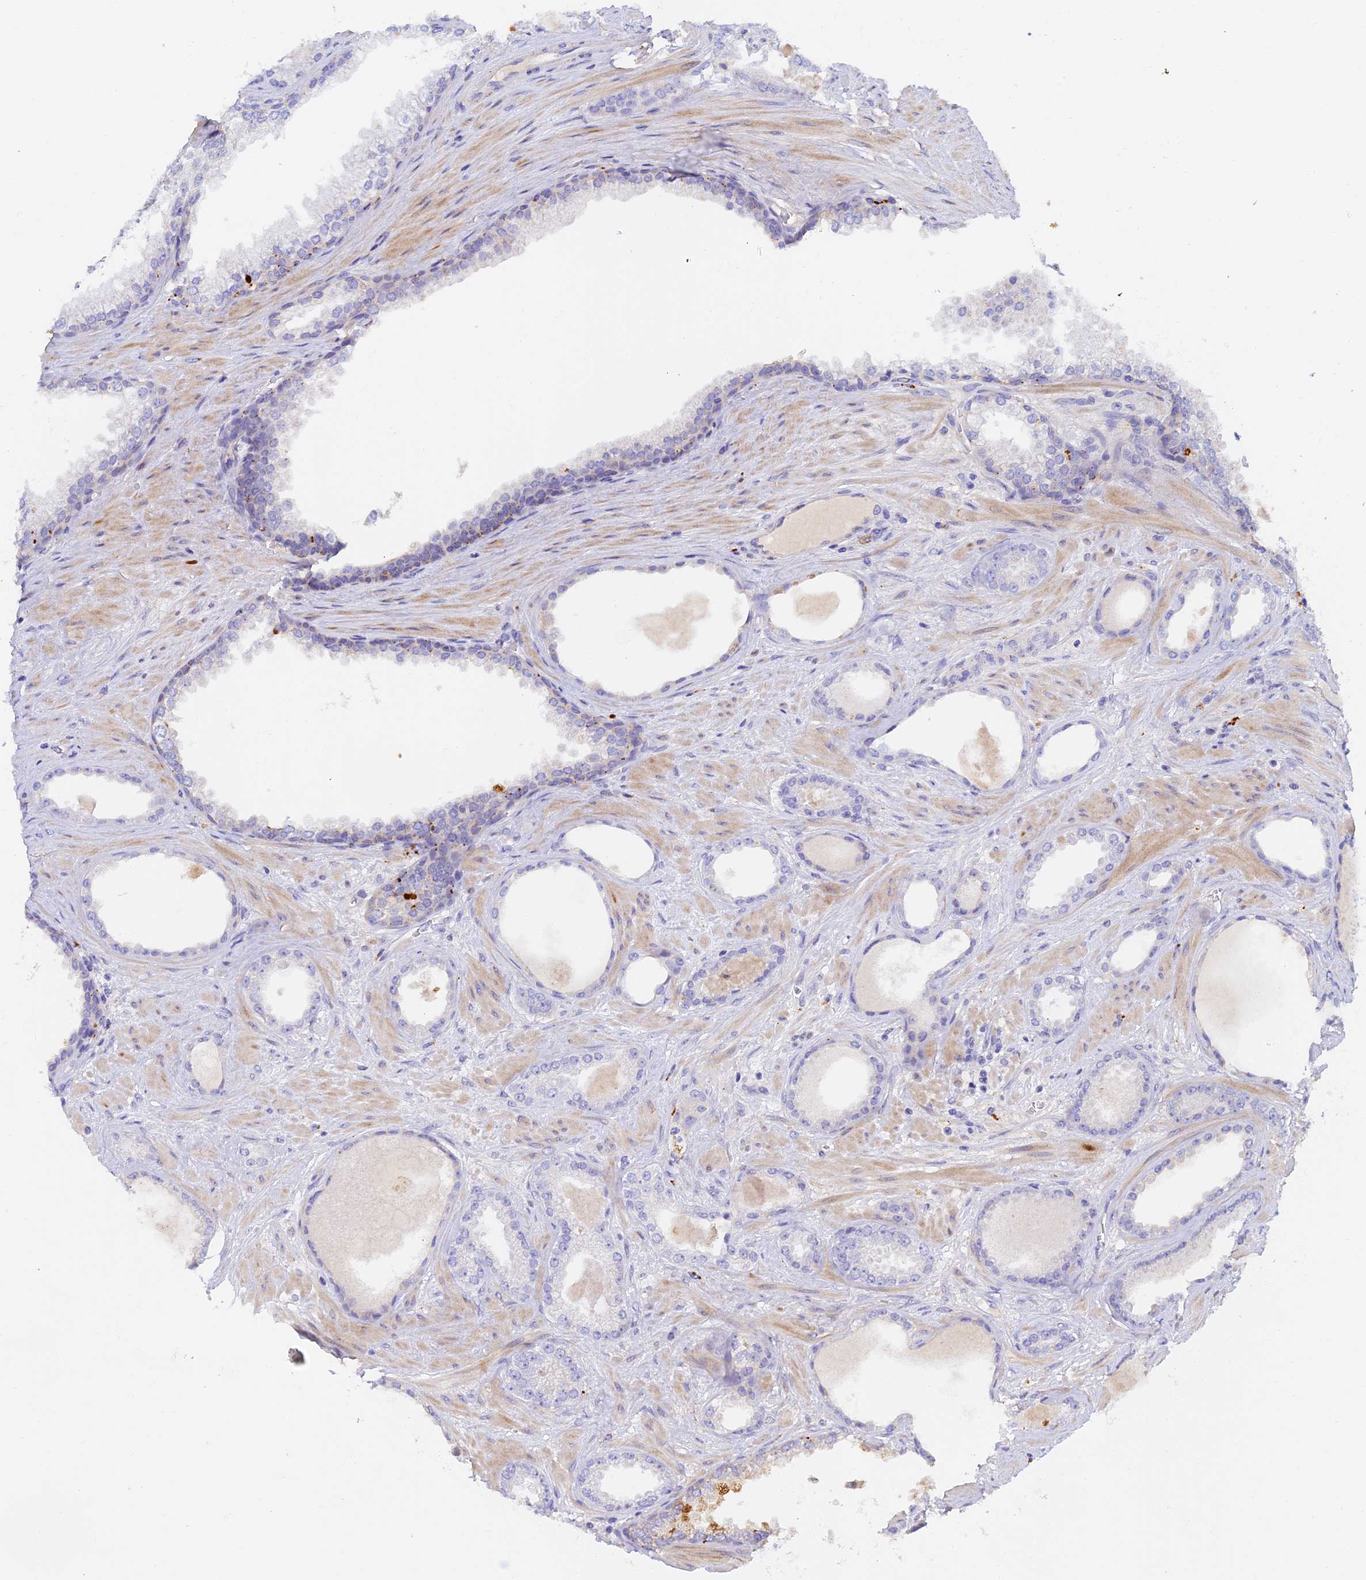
{"staining": {"intensity": "negative", "quantity": "none", "location": "none"}, "tissue": "prostate cancer", "cell_type": "Tumor cells", "image_type": "cancer", "snomed": [{"axis": "morphology", "description": "Adenocarcinoma, Low grade"}, {"axis": "topography", "description": "Prostate"}], "caption": "Immunohistochemistry histopathology image of human low-grade adenocarcinoma (prostate) stained for a protein (brown), which displays no positivity in tumor cells.", "gene": "RPGRIP1L", "patient": {"sex": "male", "age": 57}}